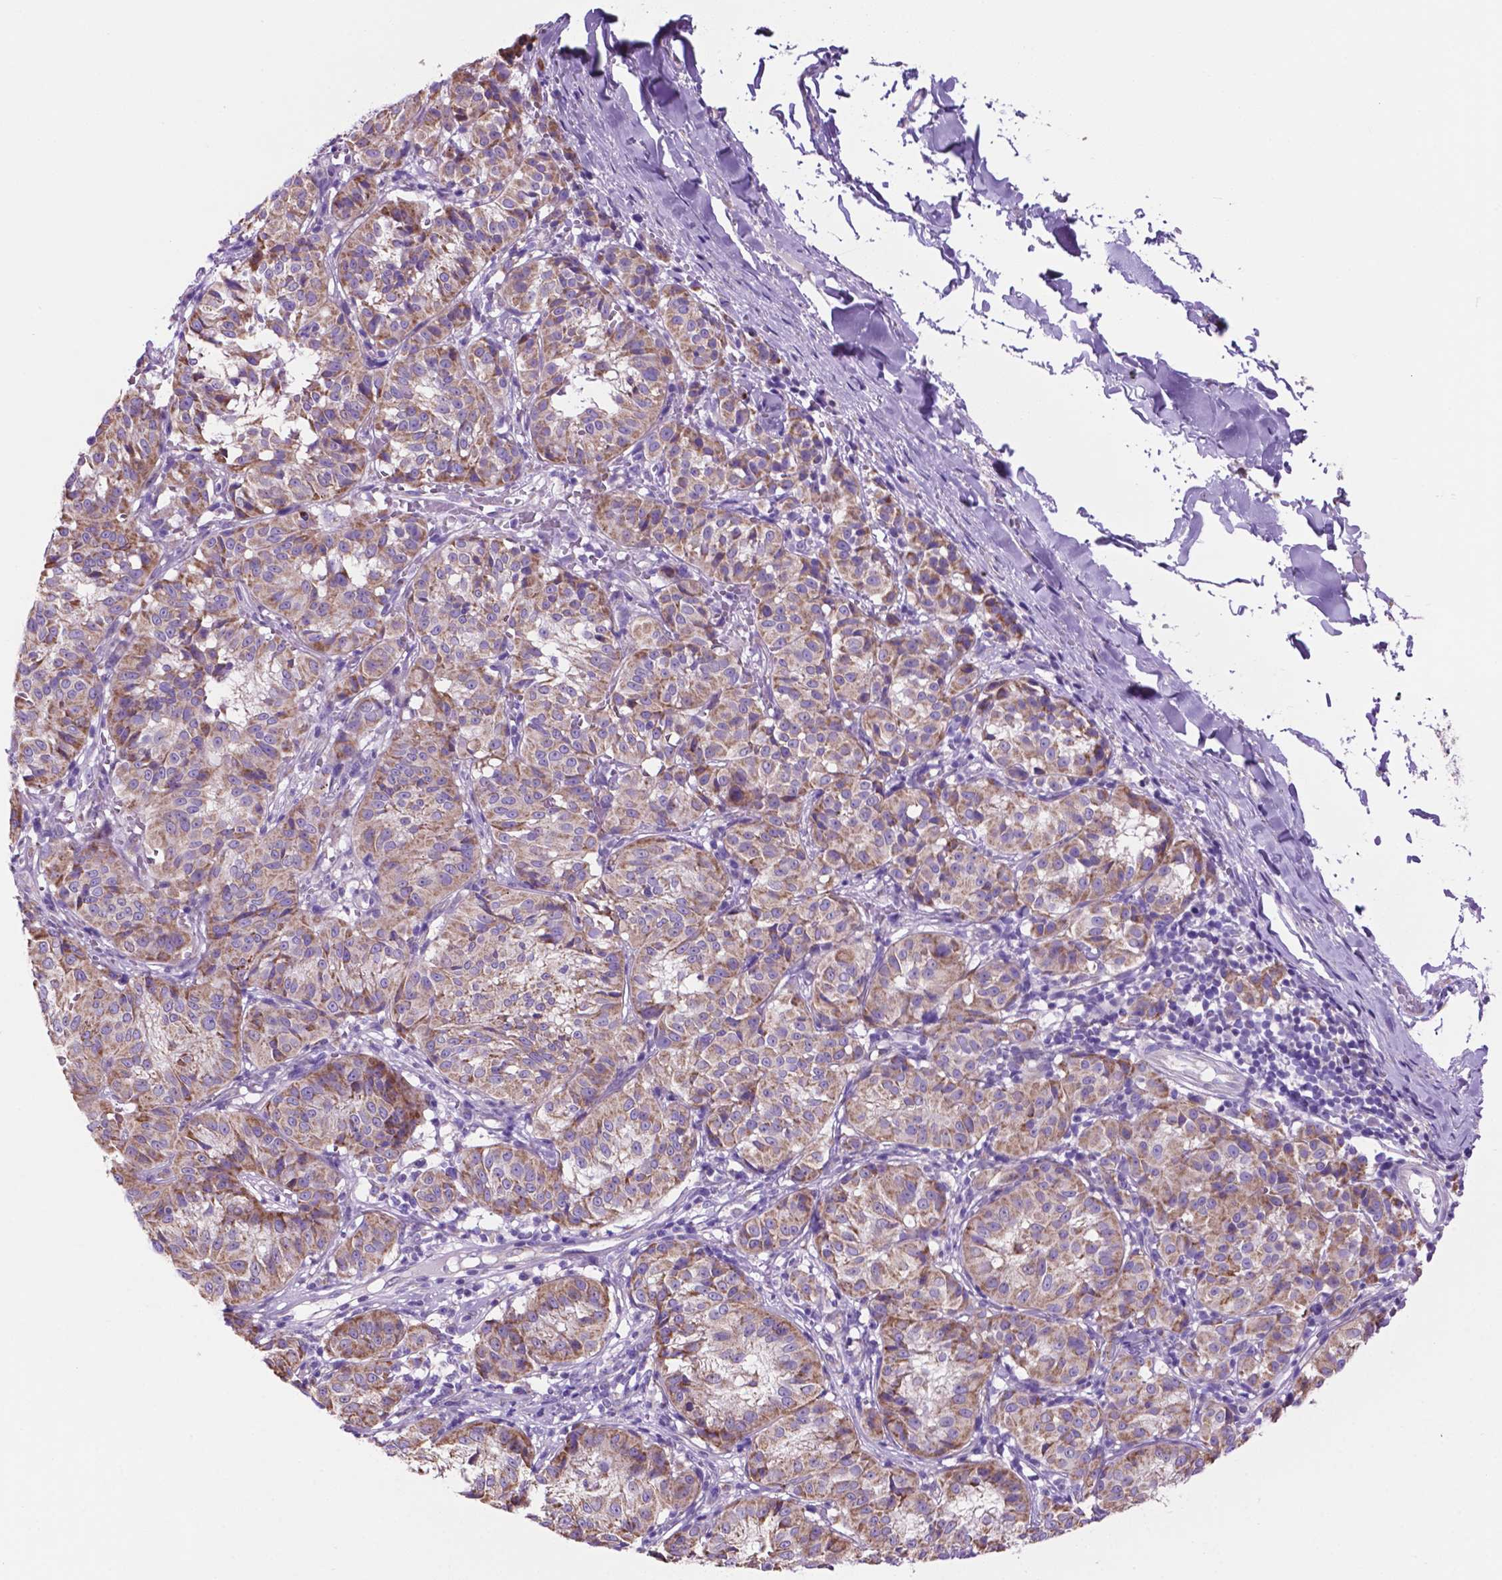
{"staining": {"intensity": "weak", "quantity": ">75%", "location": "cytoplasmic/membranous"}, "tissue": "melanoma", "cell_type": "Tumor cells", "image_type": "cancer", "snomed": [{"axis": "morphology", "description": "Malignant melanoma, NOS"}, {"axis": "topography", "description": "Skin"}], "caption": "Malignant melanoma tissue reveals weak cytoplasmic/membranous staining in approximately >75% of tumor cells, visualized by immunohistochemistry.", "gene": "TMEM121B", "patient": {"sex": "female", "age": 72}}